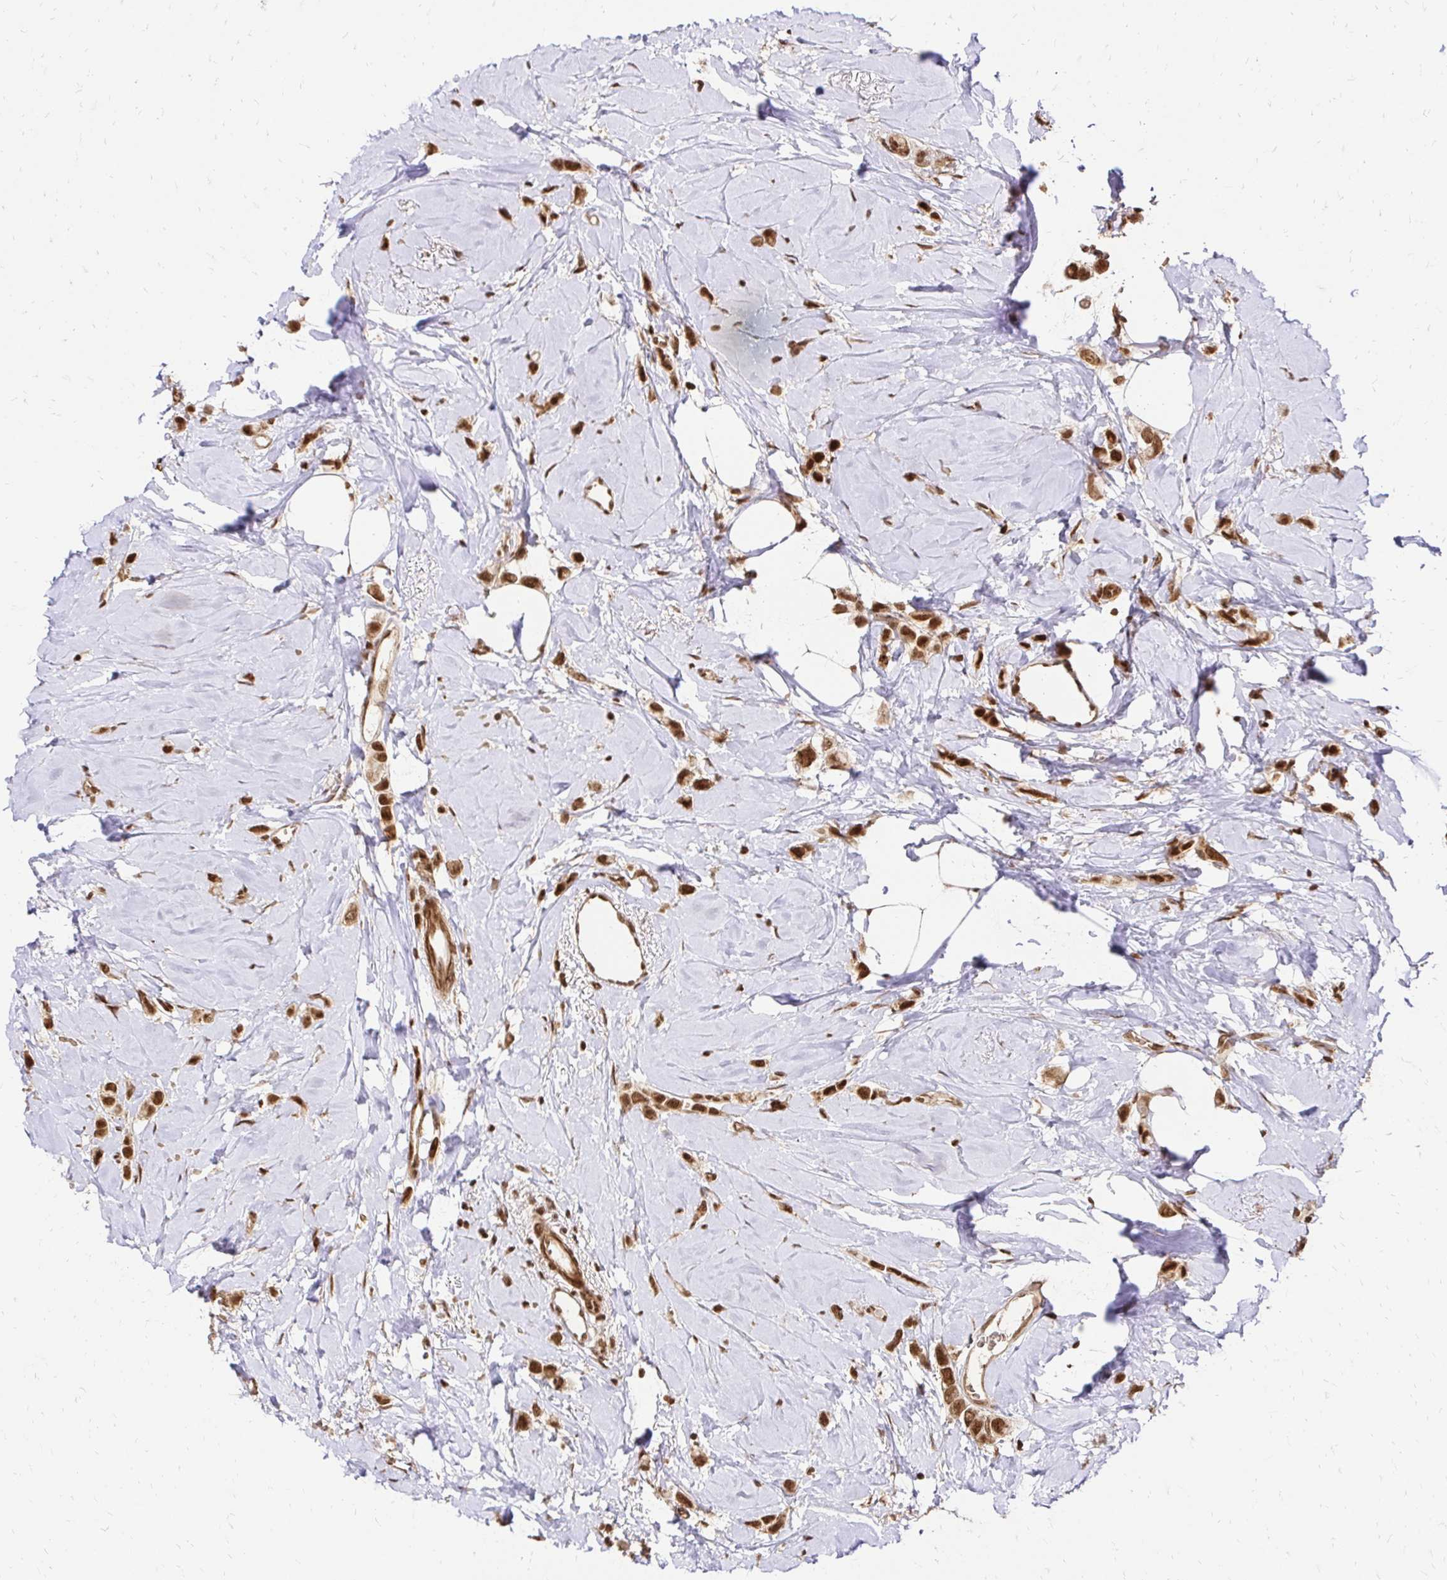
{"staining": {"intensity": "strong", "quantity": ">75%", "location": "cytoplasmic/membranous,nuclear"}, "tissue": "breast cancer", "cell_type": "Tumor cells", "image_type": "cancer", "snomed": [{"axis": "morphology", "description": "Lobular carcinoma"}, {"axis": "topography", "description": "Breast"}], "caption": "IHC photomicrograph of breast cancer stained for a protein (brown), which shows high levels of strong cytoplasmic/membranous and nuclear staining in approximately >75% of tumor cells.", "gene": "GLYR1", "patient": {"sex": "female", "age": 66}}